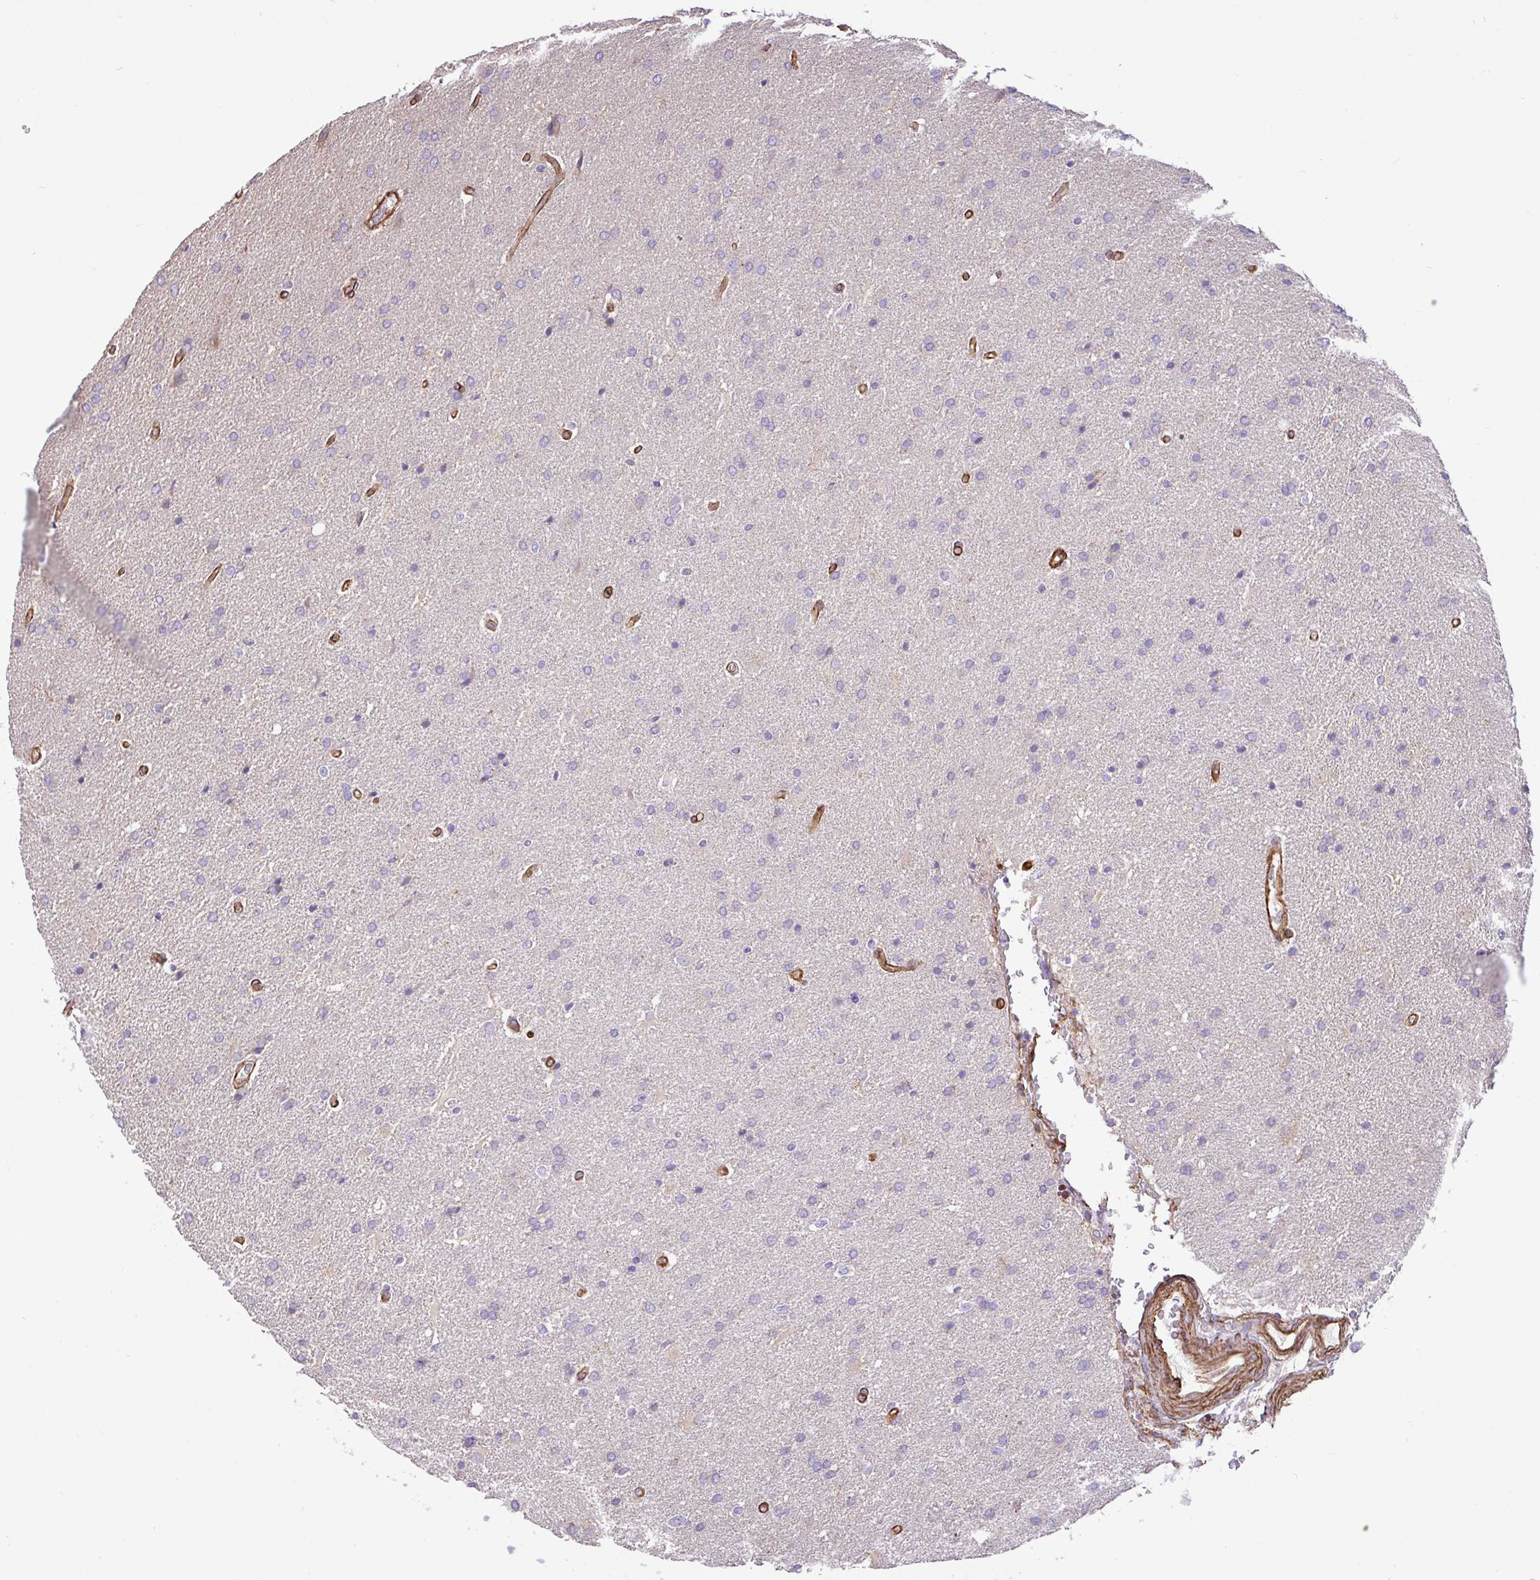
{"staining": {"intensity": "negative", "quantity": "none", "location": "none"}, "tissue": "glioma", "cell_type": "Tumor cells", "image_type": "cancer", "snomed": [{"axis": "morphology", "description": "Glioma, malignant, High grade"}, {"axis": "topography", "description": "Brain"}], "caption": "A photomicrograph of human malignant glioma (high-grade) is negative for staining in tumor cells.", "gene": "PTPRK", "patient": {"sex": "male", "age": 56}}